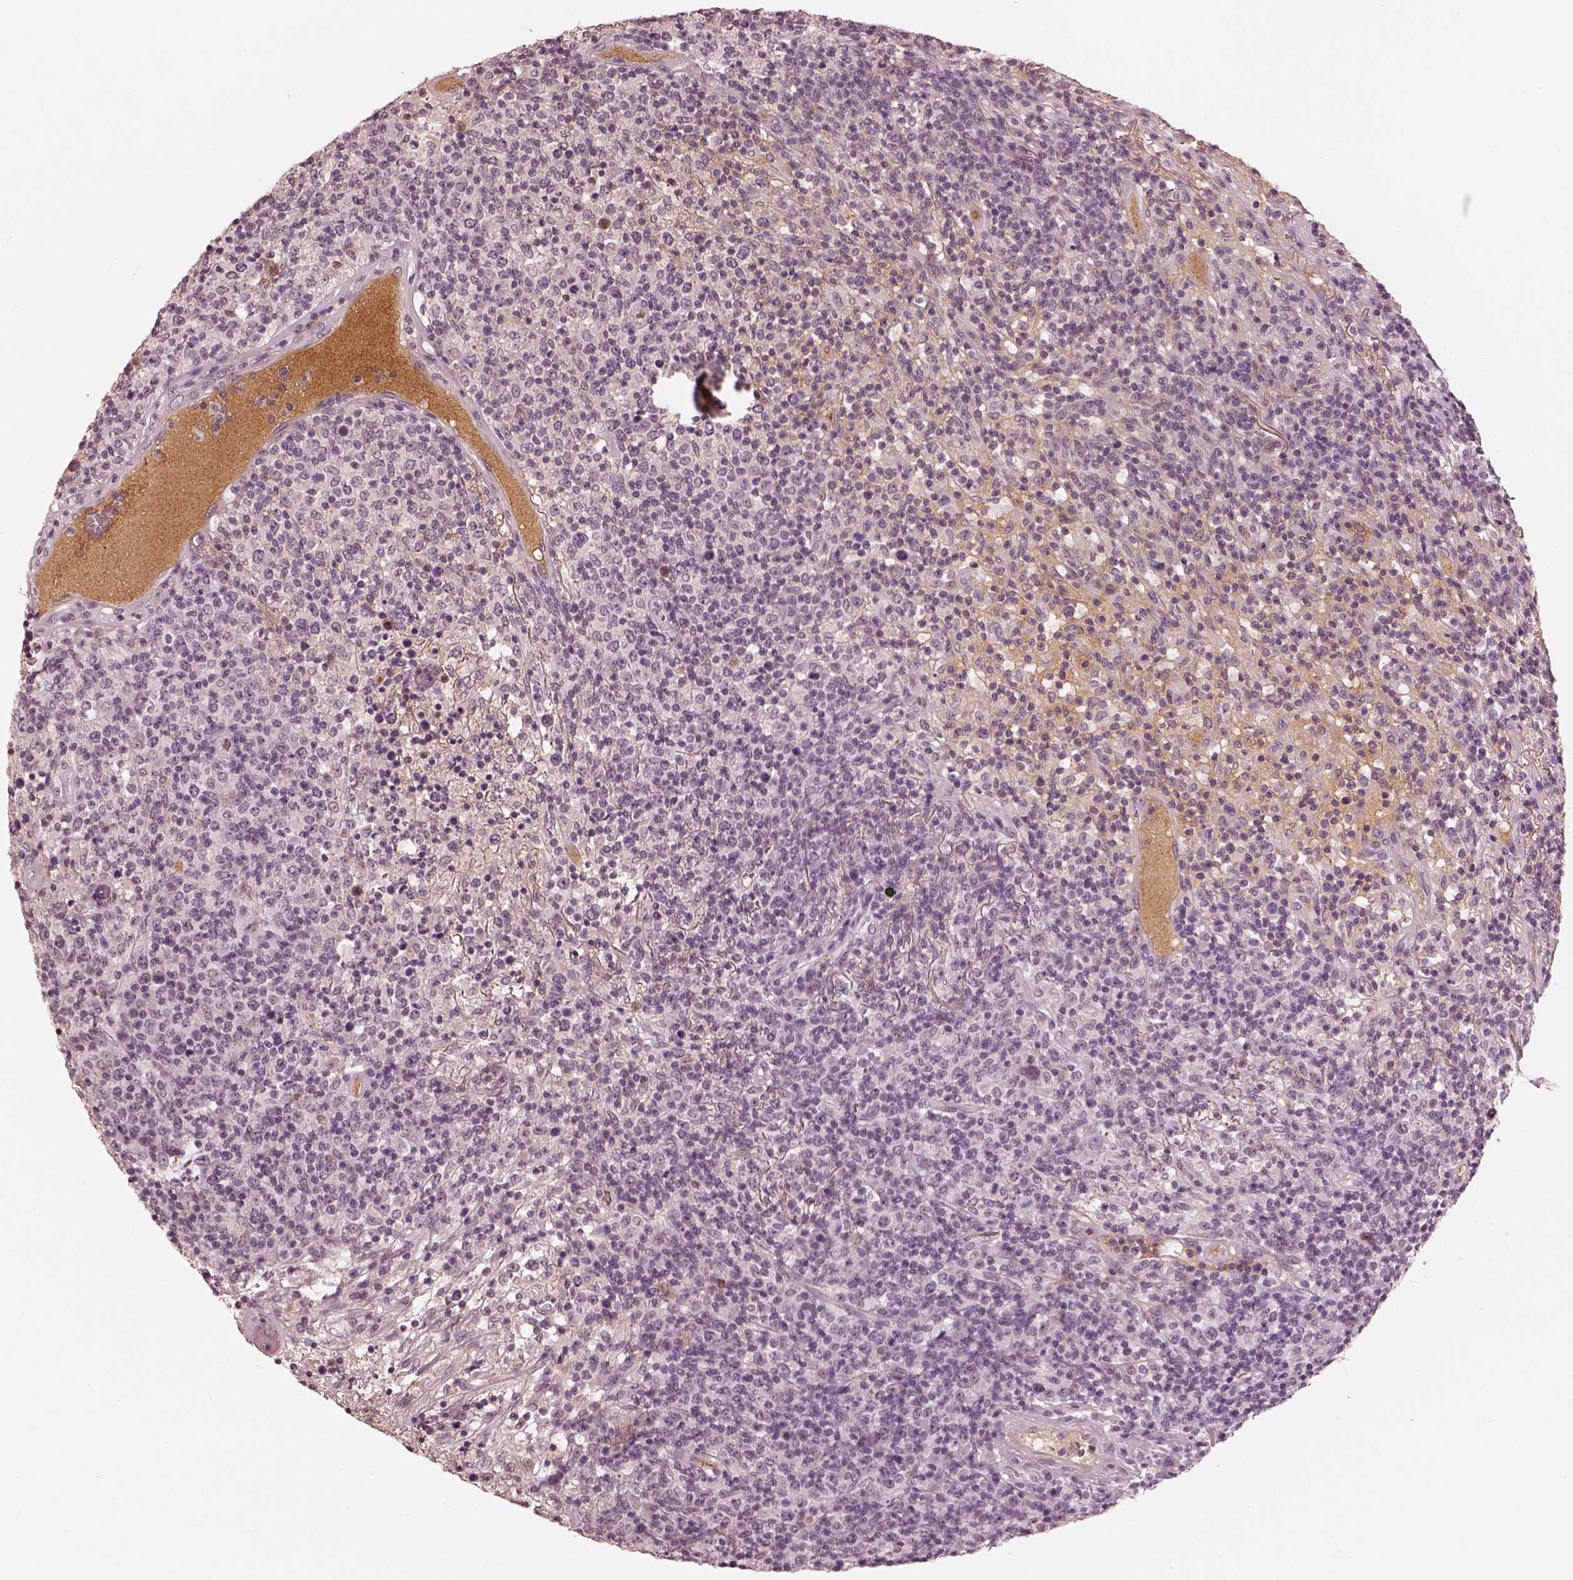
{"staining": {"intensity": "negative", "quantity": "none", "location": "none"}, "tissue": "lymphoma", "cell_type": "Tumor cells", "image_type": "cancer", "snomed": [{"axis": "morphology", "description": "Malignant lymphoma, non-Hodgkin's type, High grade"}, {"axis": "topography", "description": "Lung"}], "caption": "This photomicrograph is of high-grade malignant lymphoma, non-Hodgkin's type stained with immunohistochemistry to label a protein in brown with the nuclei are counter-stained blue. There is no positivity in tumor cells.", "gene": "KCNA2", "patient": {"sex": "male", "age": 79}}